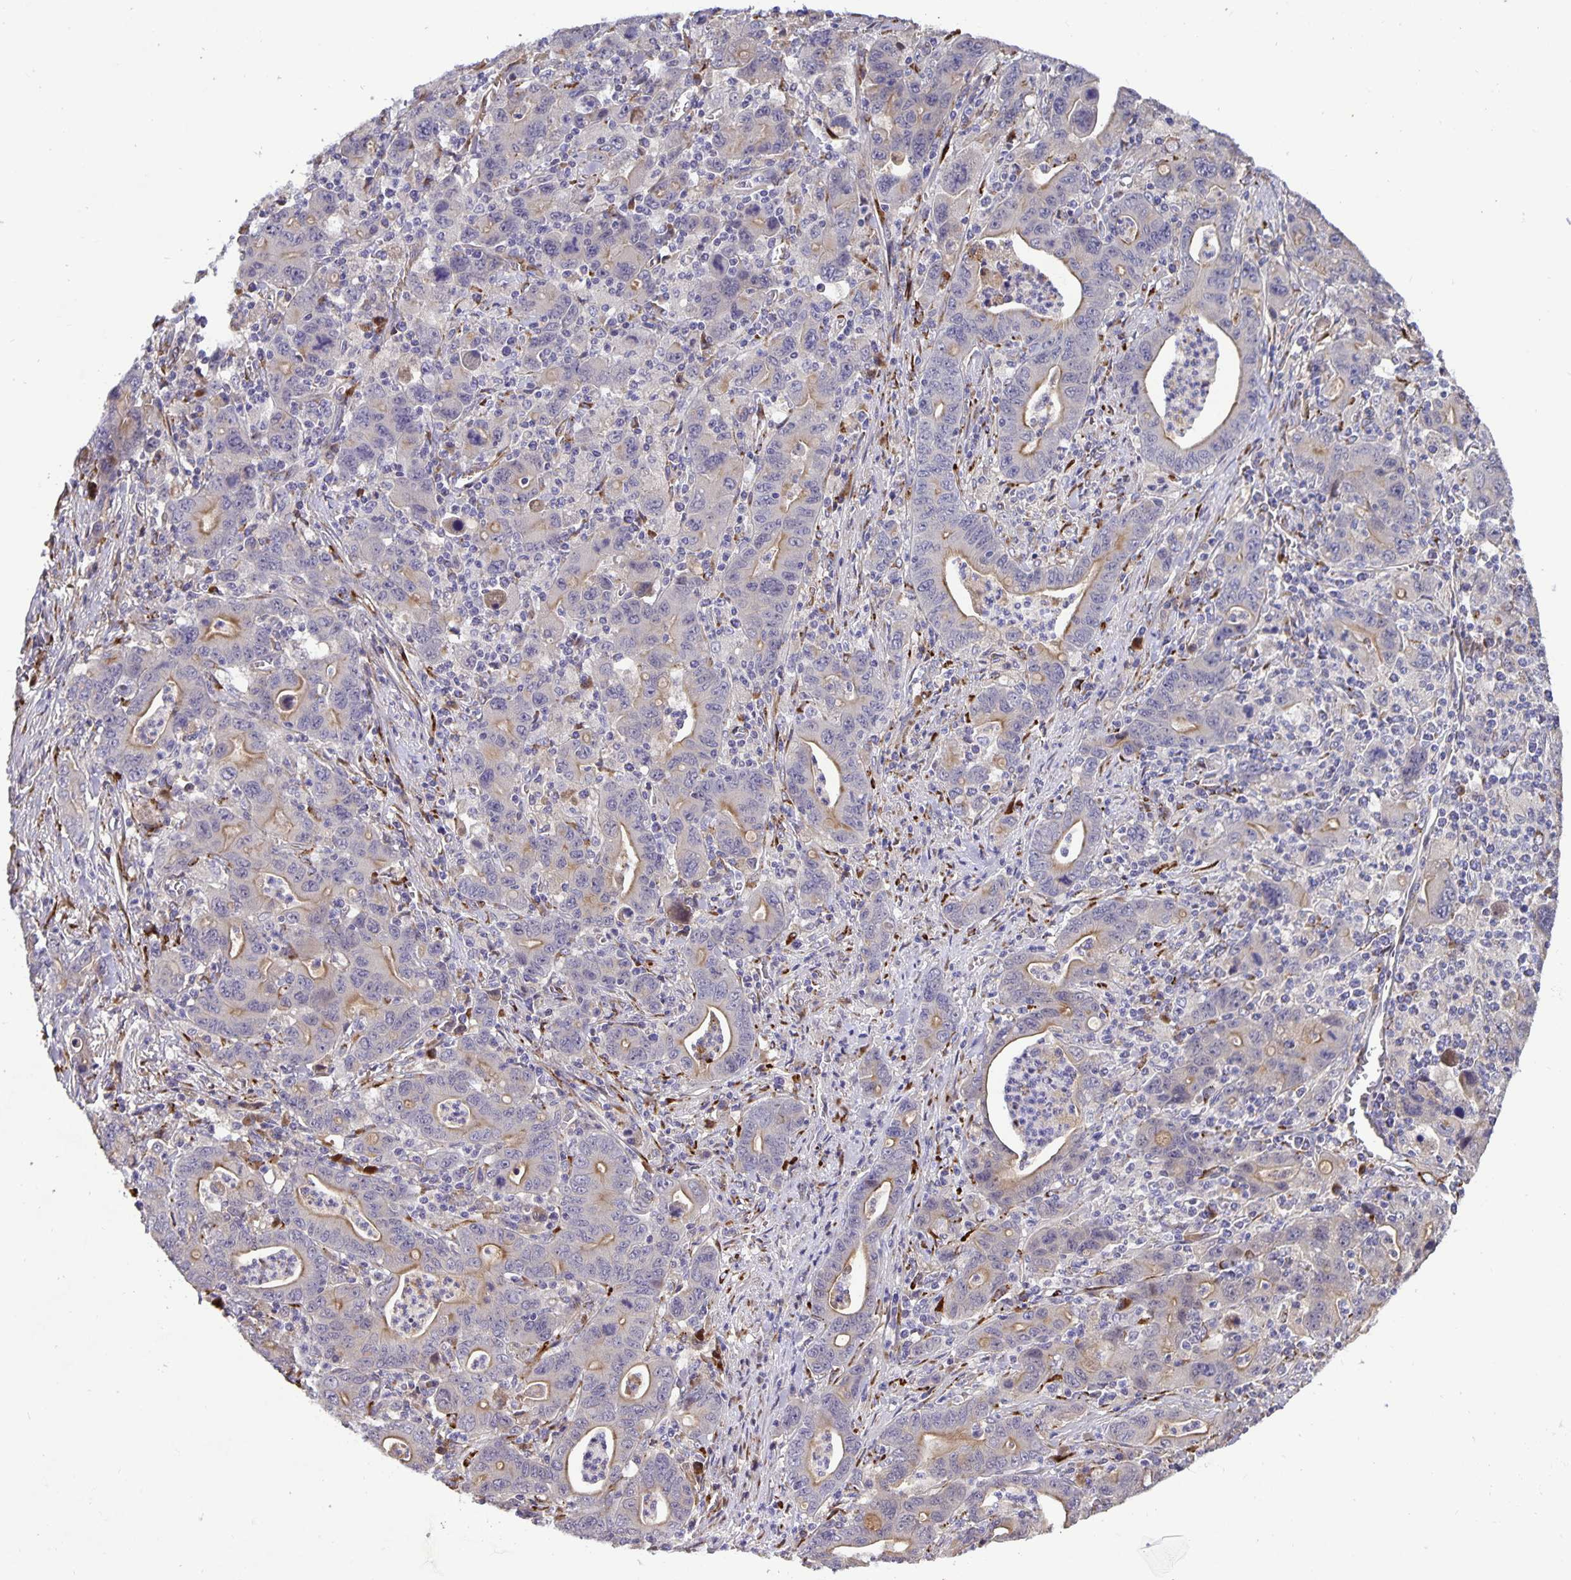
{"staining": {"intensity": "weak", "quantity": "25%-75%", "location": "cytoplasmic/membranous"}, "tissue": "stomach cancer", "cell_type": "Tumor cells", "image_type": "cancer", "snomed": [{"axis": "morphology", "description": "Adenocarcinoma, NOS"}, {"axis": "topography", "description": "Stomach, upper"}], "caption": "Immunohistochemistry of human adenocarcinoma (stomach) reveals low levels of weak cytoplasmic/membranous expression in approximately 25%-75% of tumor cells.", "gene": "EML6", "patient": {"sex": "male", "age": 69}}